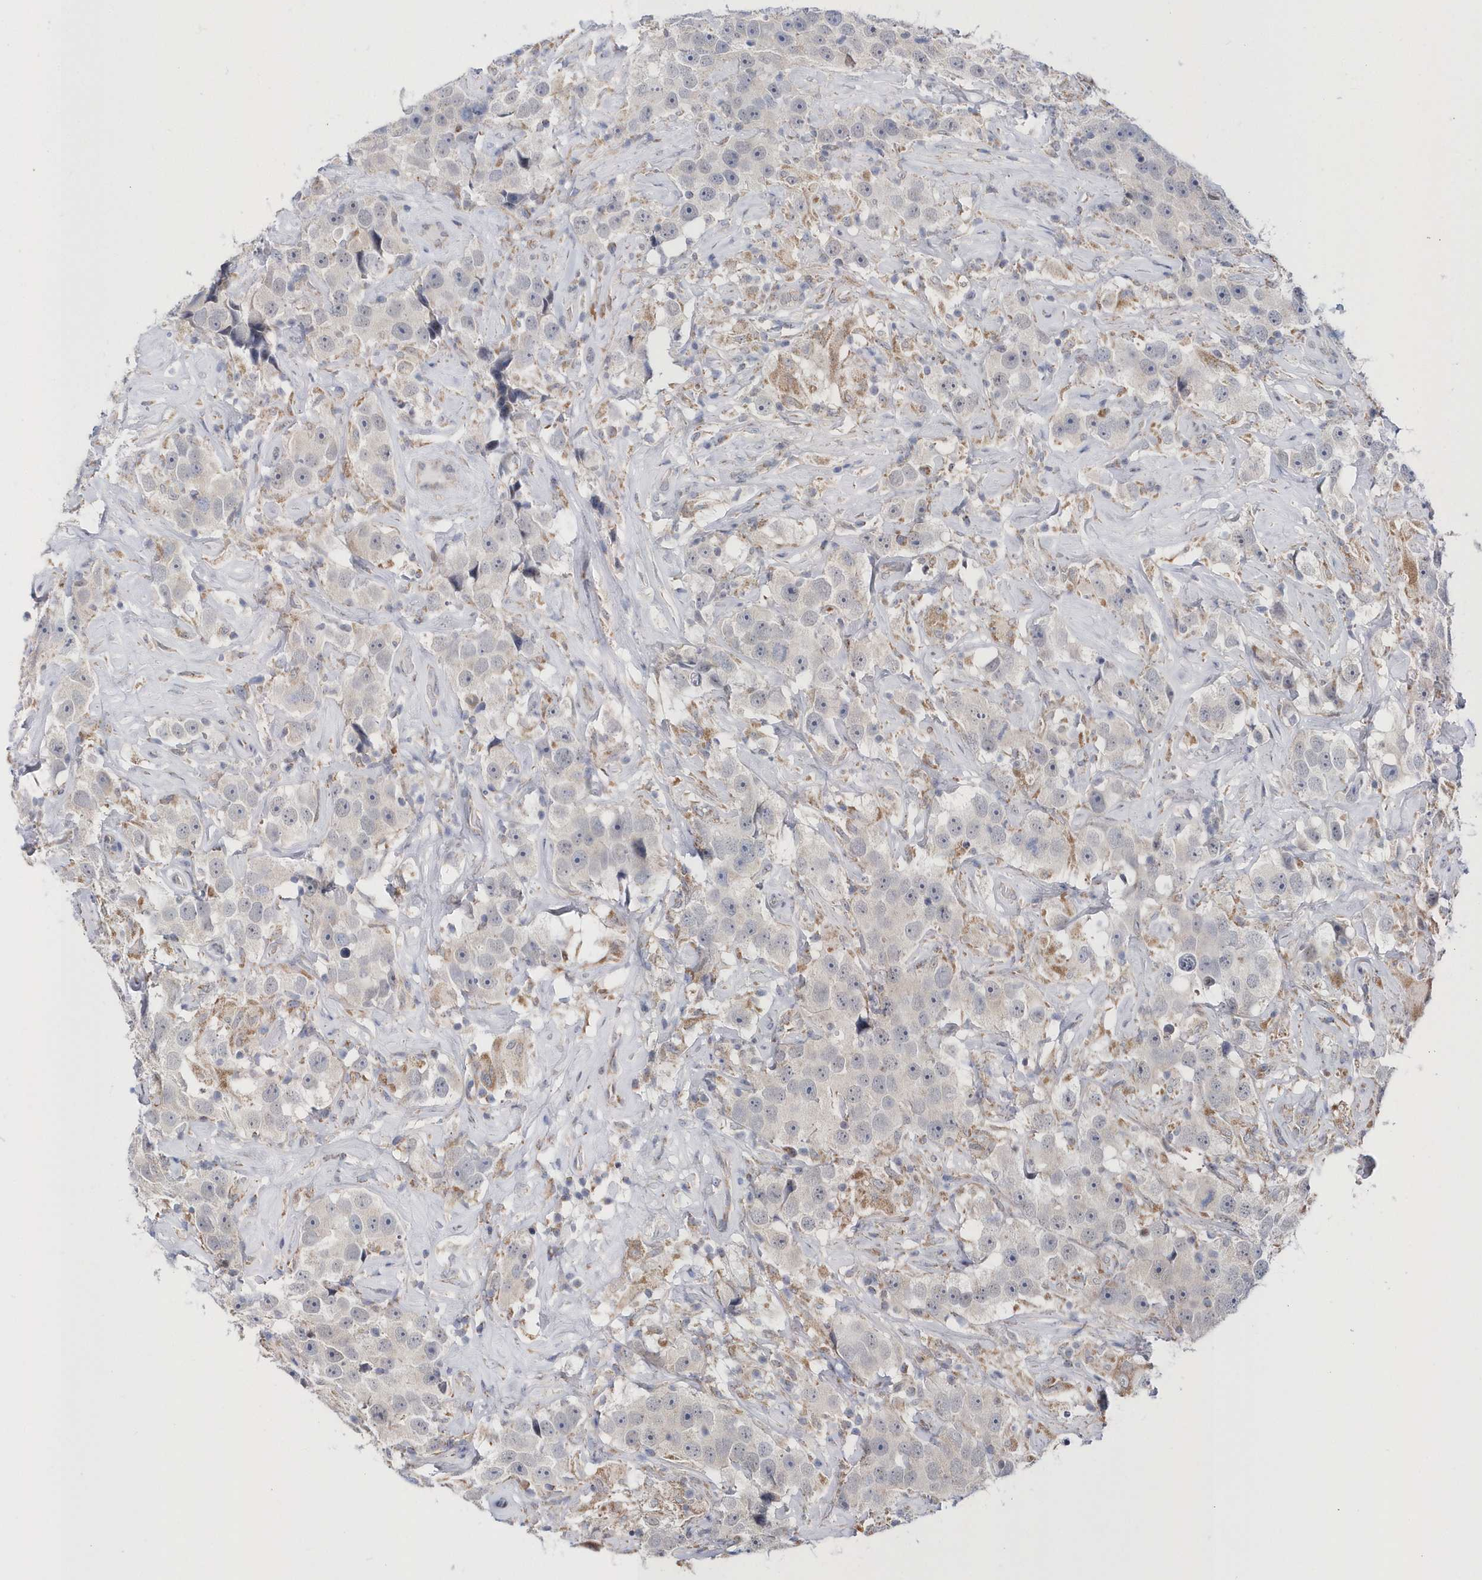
{"staining": {"intensity": "negative", "quantity": "none", "location": "none"}, "tissue": "testis cancer", "cell_type": "Tumor cells", "image_type": "cancer", "snomed": [{"axis": "morphology", "description": "Seminoma, NOS"}, {"axis": "topography", "description": "Testis"}], "caption": "An immunohistochemistry (IHC) micrograph of testis cancer is shown. There is no staining in tumor cells of testis cancer.", "gene": "SPATA5", "patient": {"sex": "male", "age": 49}}